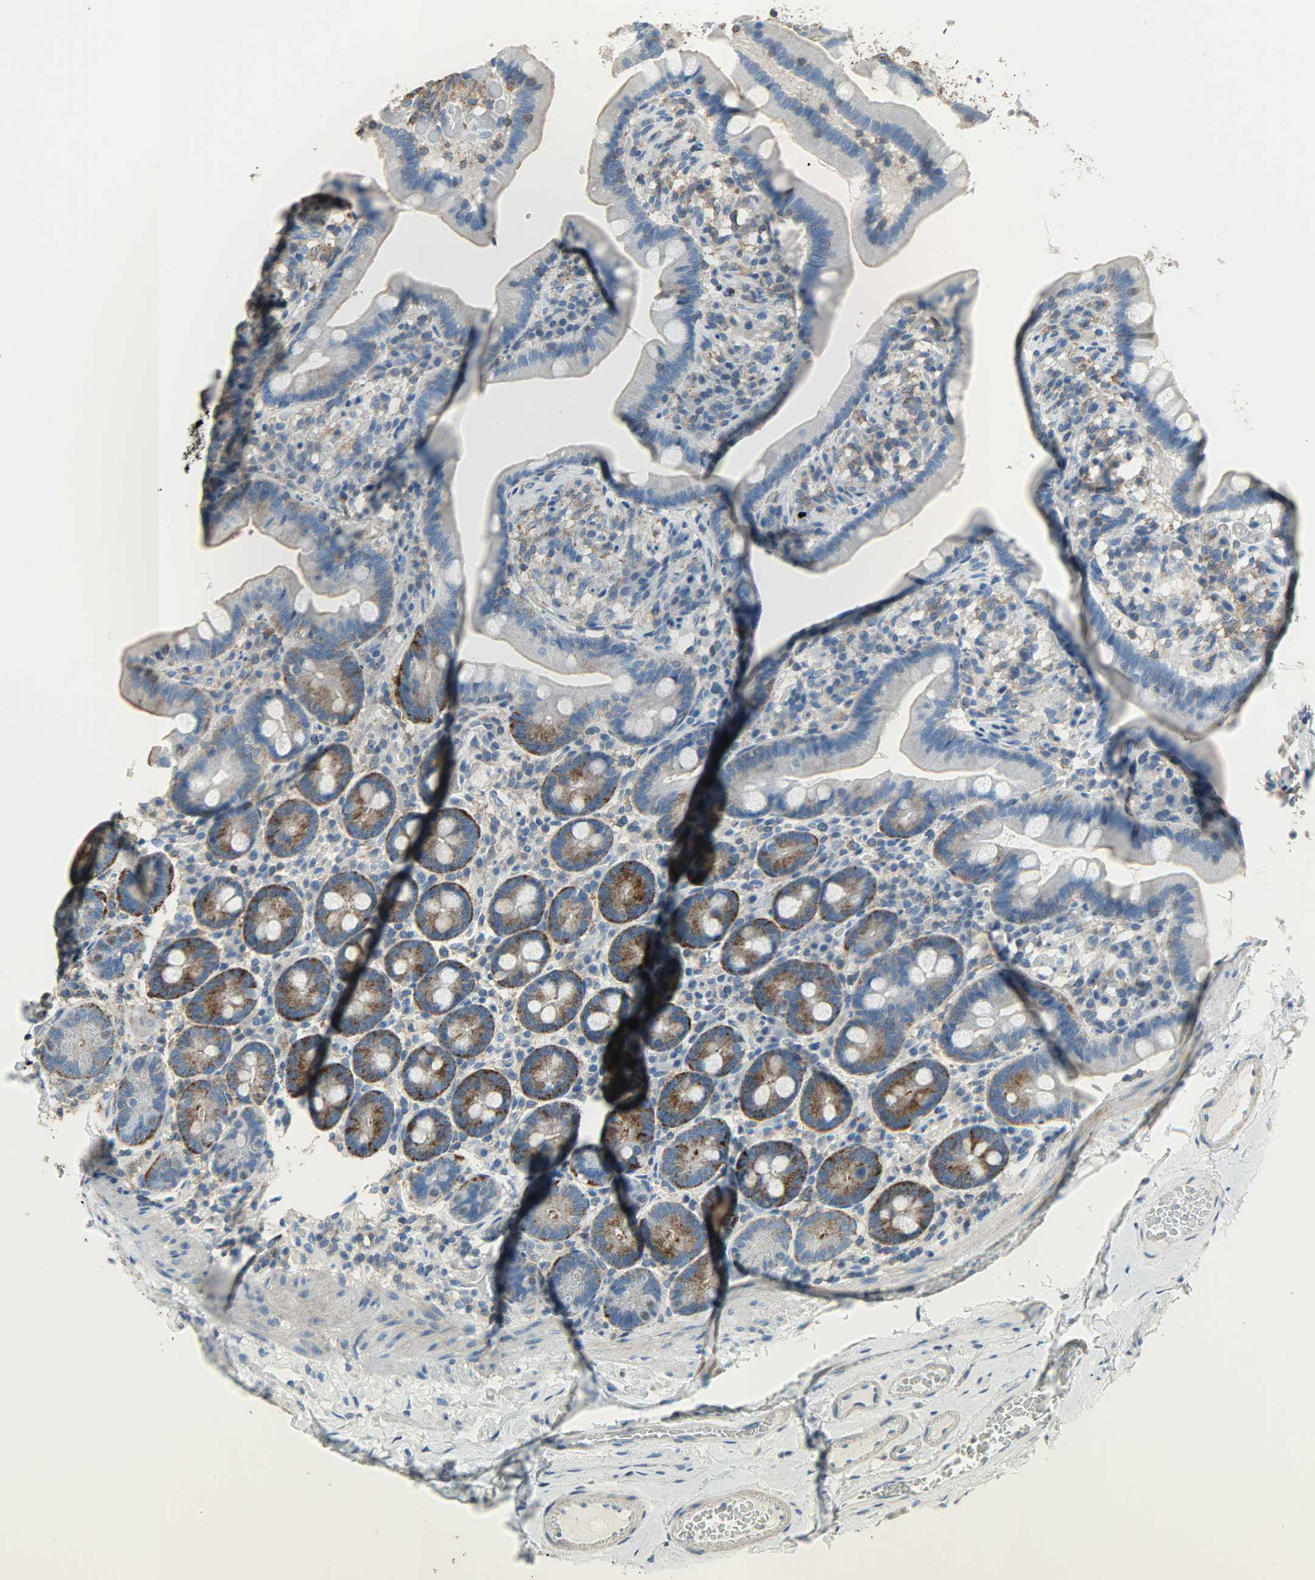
{"staining": {"intensity": "weak", "quantity": "25%-75%", "location": "cytoplasmic/membranous"}, "tissue": "duodenum", "cell_type": "Glandular cells", "image_type": "normal", "snomed": [{"axis": "morphology", "description": "Normal tissue, NOS"}, {"axis": "topography", "description": "Duodenum"}], "caption": "Glandular cells demonstrate low levels of weak cytoplasmic/membranous expression in approximately 25%-75% of cells in benign duodenum.", "gene": "DNAJA4", "patient": {"sex": "male", "age": 66}}